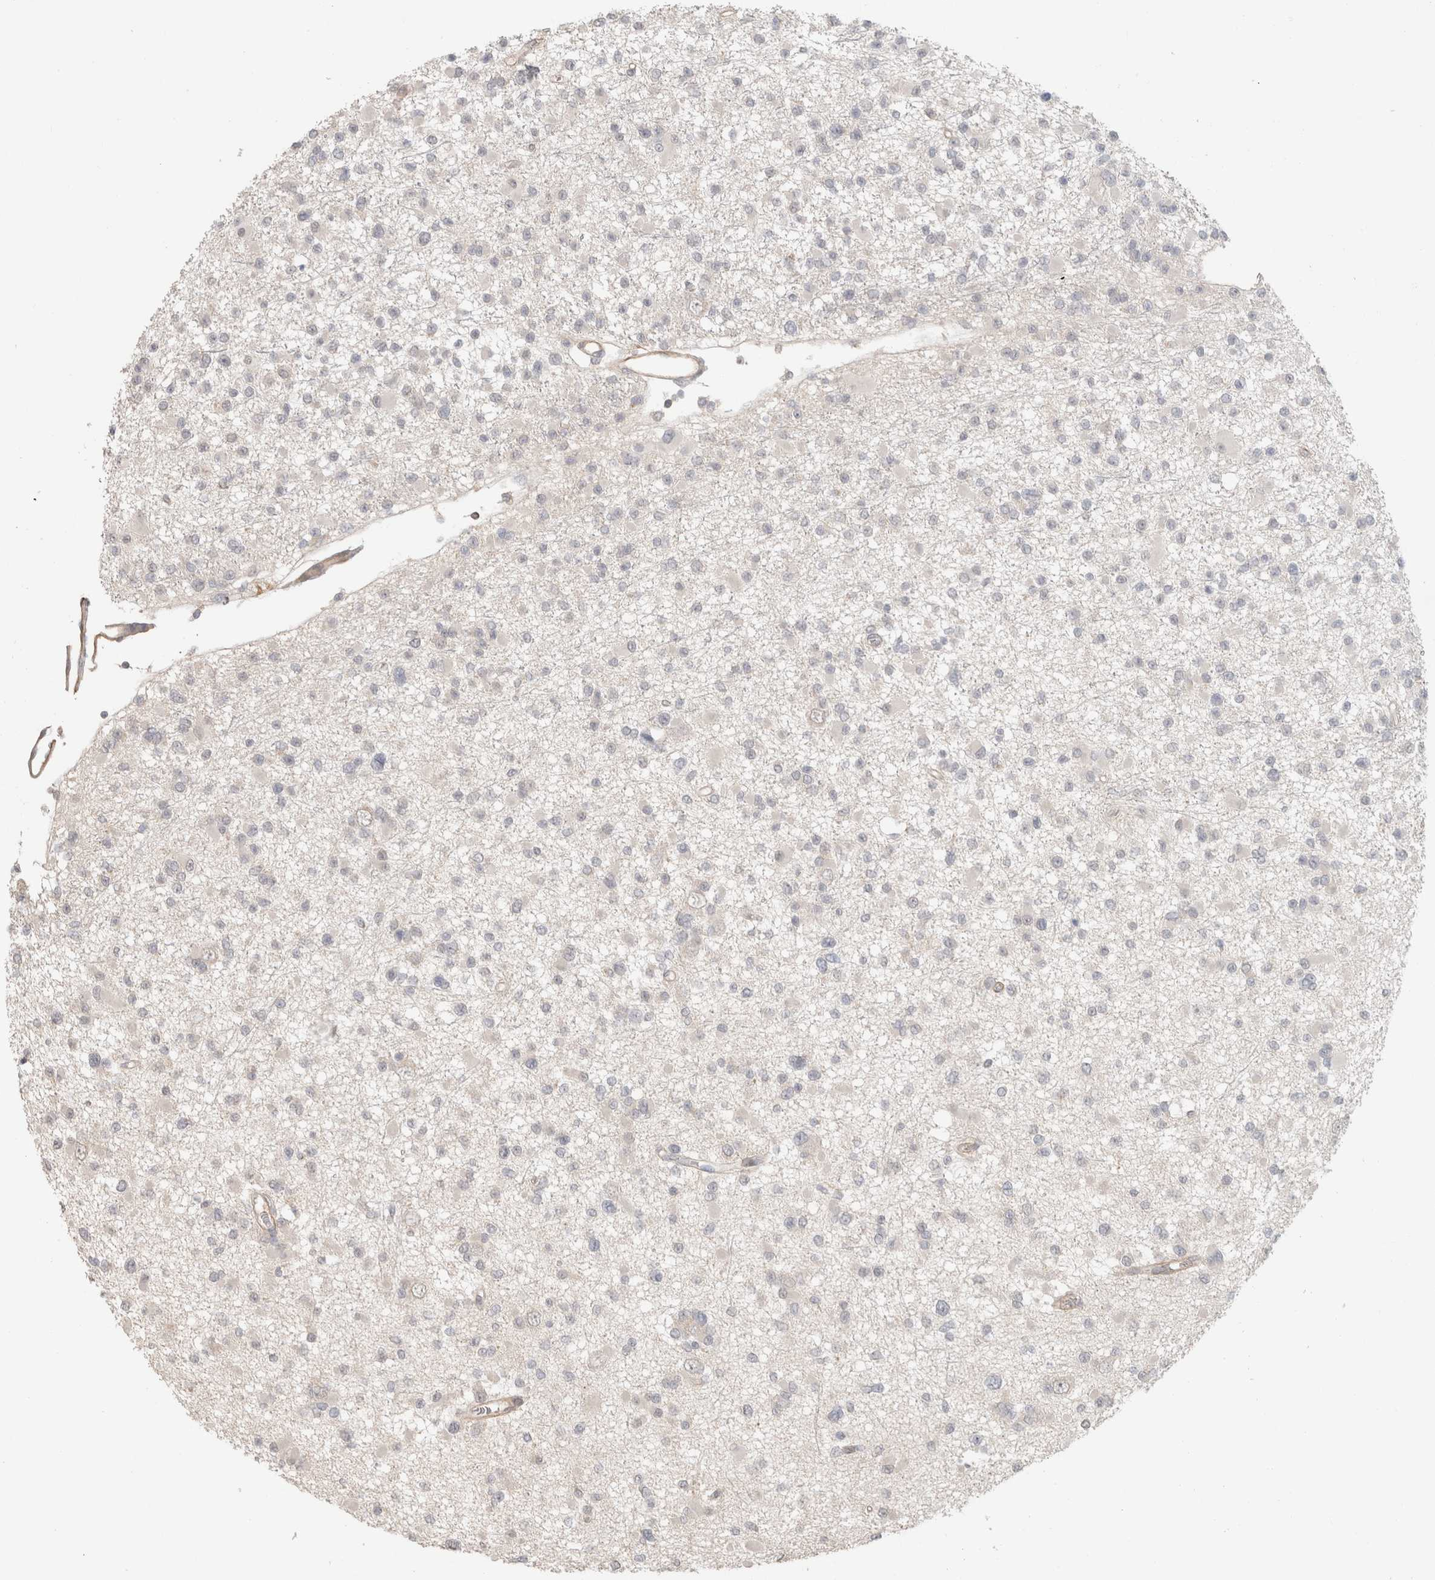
{"staining": {"intensity": "negative", "quantity": "none", "location": "none"}, "tissue": "glioma", "cell_type": "Tumor cells", "image_type": "cancer", "snomed": [{"axis": "morphology", "description": "Glioma, malignant, Low grade"}, {"axis": "topography", "description": "Brain"}], "caption": "DAB immunohistochemical staining of glioma reveals no significant positivity in tumor cells.", "gene": "HSPG2", "patient": {"sex": "female", "age": 22}}